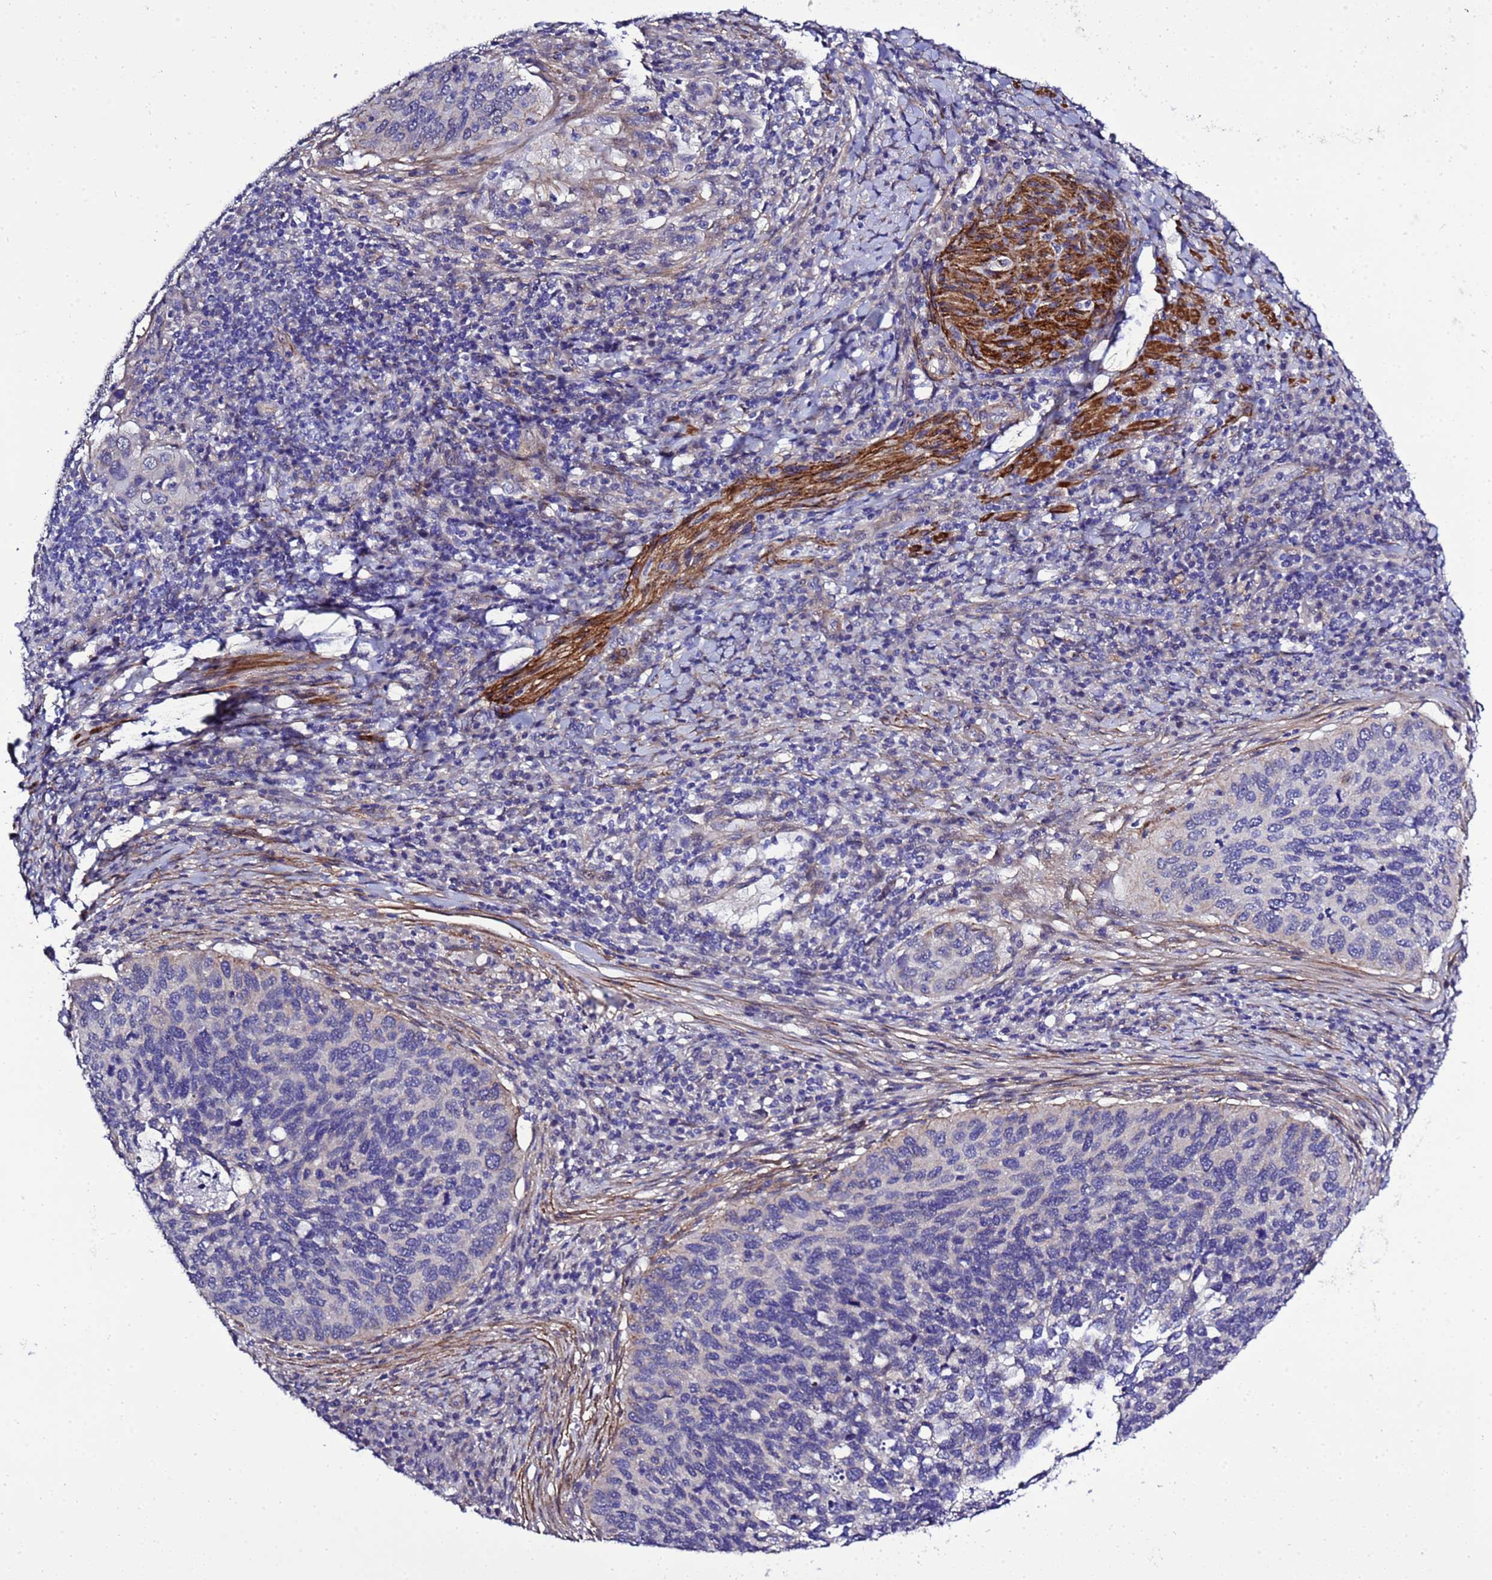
{"staining": {"intensity": "negative", "quantity": "none", "location": "none"}, "tissue": "cervical cancer", "cell_type": "Tumor cells", "image_type": "cancer", "snomed": [{"axis": "morphology", "description": "Squamous cell carcinoma, NOS"}, {"axis": "topography", "description": "Cervix"}], "caption": "Protein analysis of cervical squamous cell carcinoma demonstrates no significant staining in tumor cells. (Stains: DAB (3,3'-diaminobenzidine) immunohistochemistry (IHC) with hematoxylin counter stain, Microscopy: brightfield microscopy at high magnification).", "gene": "GZF1", "patient": {"sex": "female", "age": 38}}